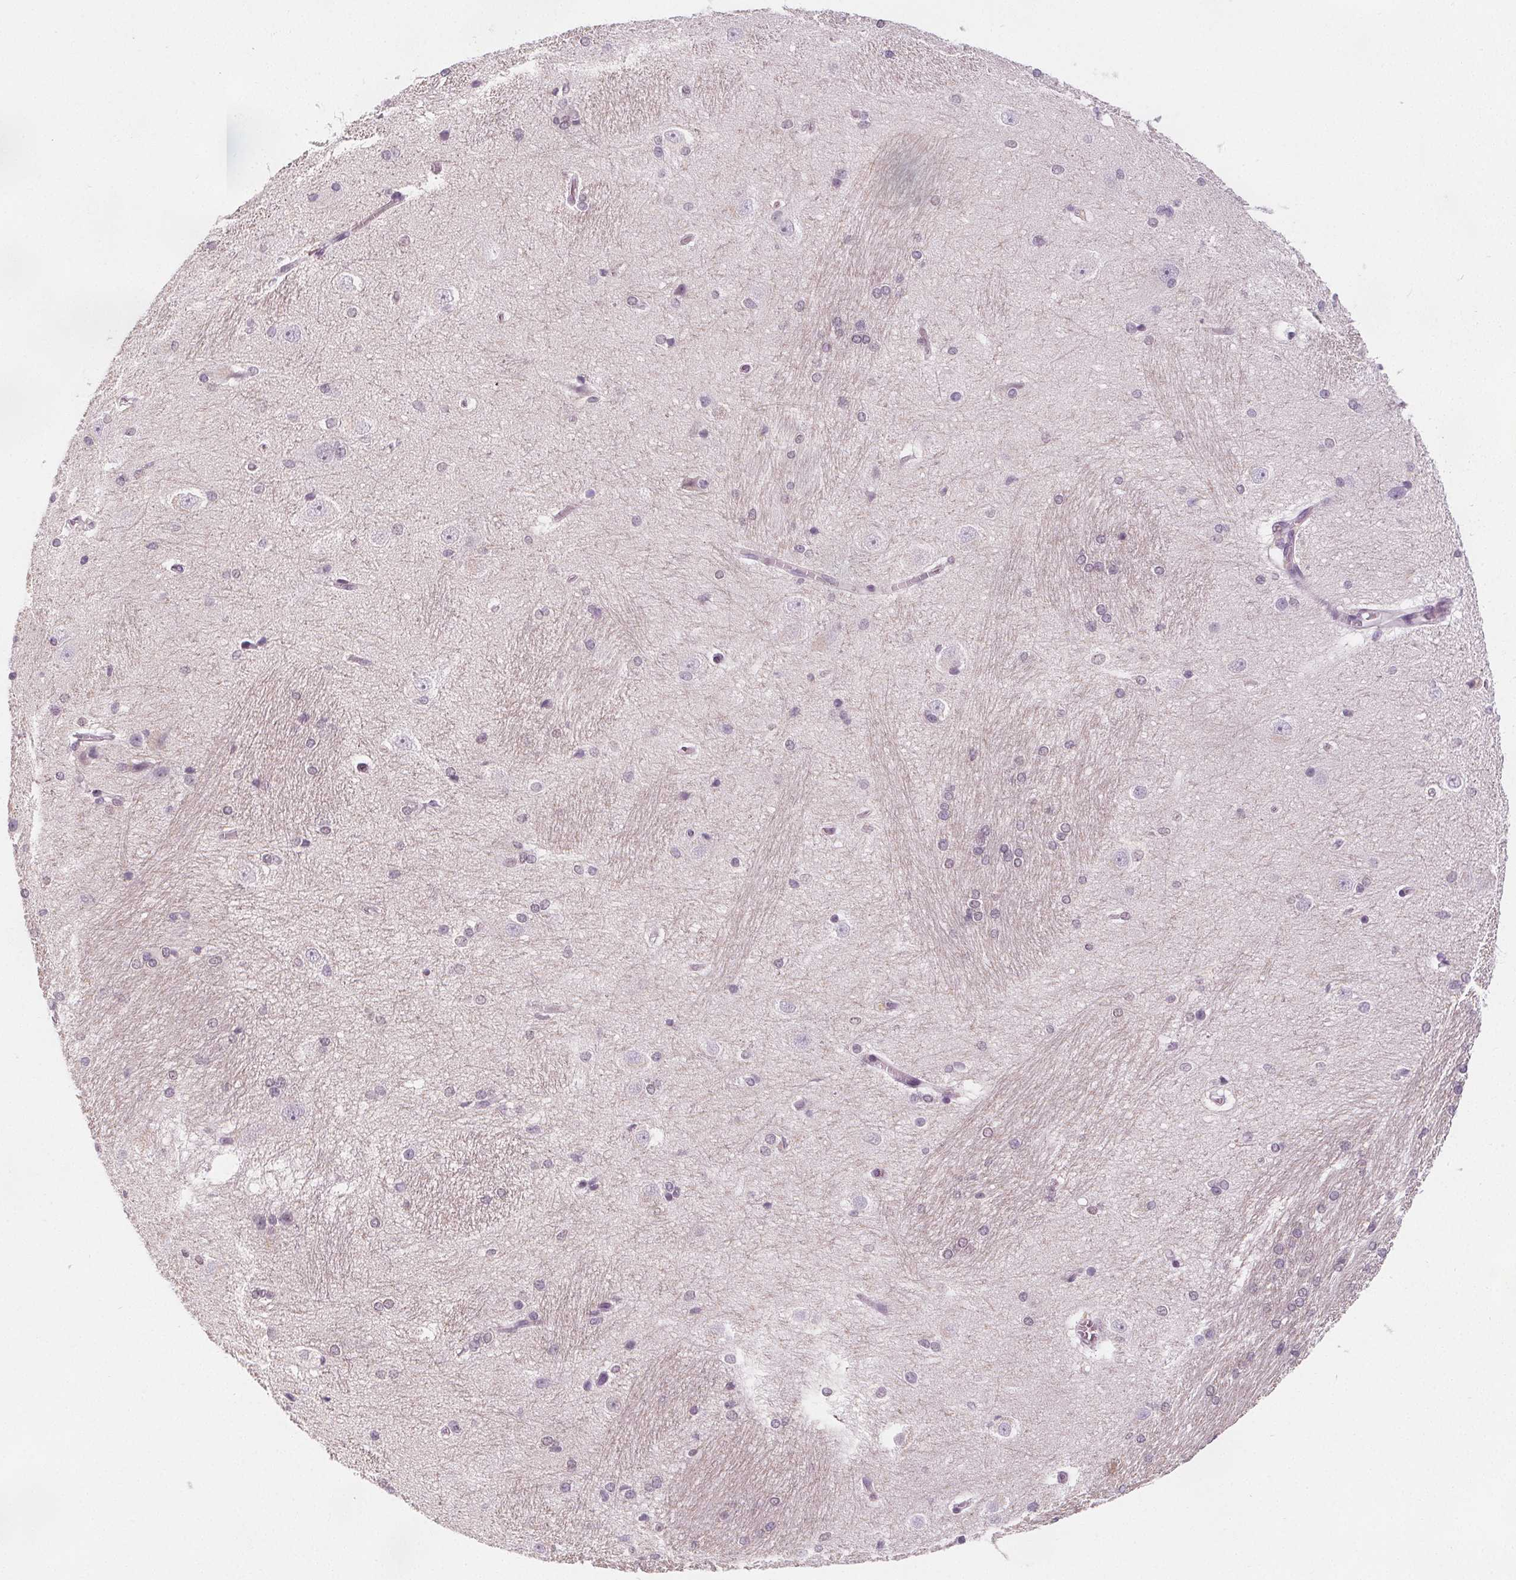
{"staining": {"intensity": "negative", "quantity": "none", "location": "none"}, "tissue": "hippocampus", "cell_type": "Glial cells", "image_type": "normal", "snomed": [{"axis": "morphology", "description": "Normal tissue, NOS"}, {"axis": "topography", "description": "Cerebral cortex"}, {"axis": "topography", "description": "Hippocampus"}], "caption": "Immunohistochemical staining of unremarkable human hippocampus demonstrates no significant expression in glial cells.", "gene": "DBX2", "patient": {"sex": "female", "age": 19}}